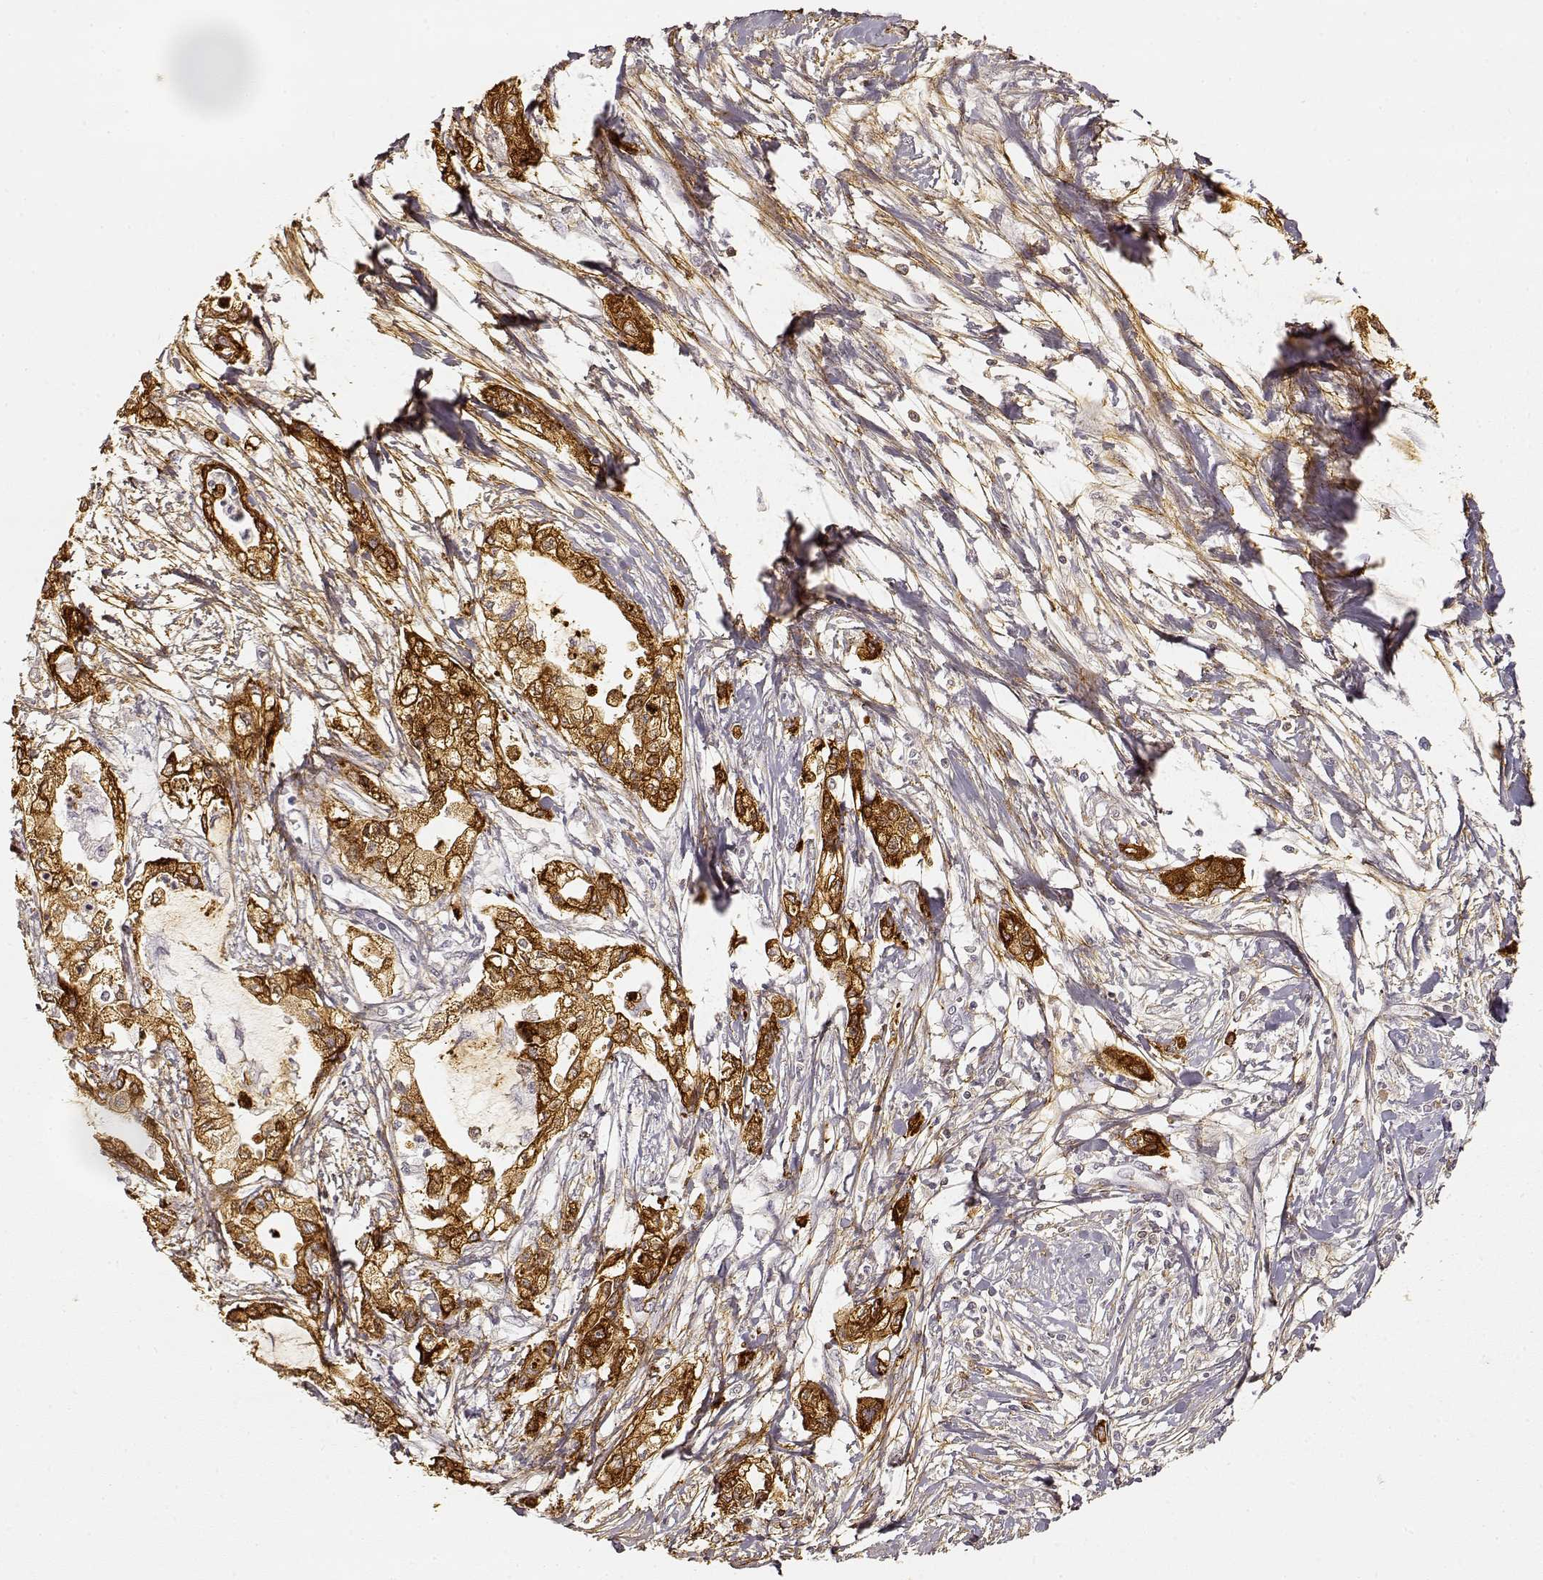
{"staining": {"intensity": "strong", "quantity": ">75%", "location": "cytoplasmic/membranous"}, "tissue": "pancreatic cancer", "cell_type": "Tumor cells", "image_type": "cancer", "snomed": [{"axis": "morphology", "description": "Adenocarcinoma, NOS"}, {"axis": "topography", "description": "Pancreas"}], "caption": "There is high levels of strong cytoplasmic/membranous expression in tumor cells of pancreatic cancer, as demonstrated by immunohistochemical staining (brown color).", "gene": "LAMC2", "patient": {"sex": "male", "age": 54}}